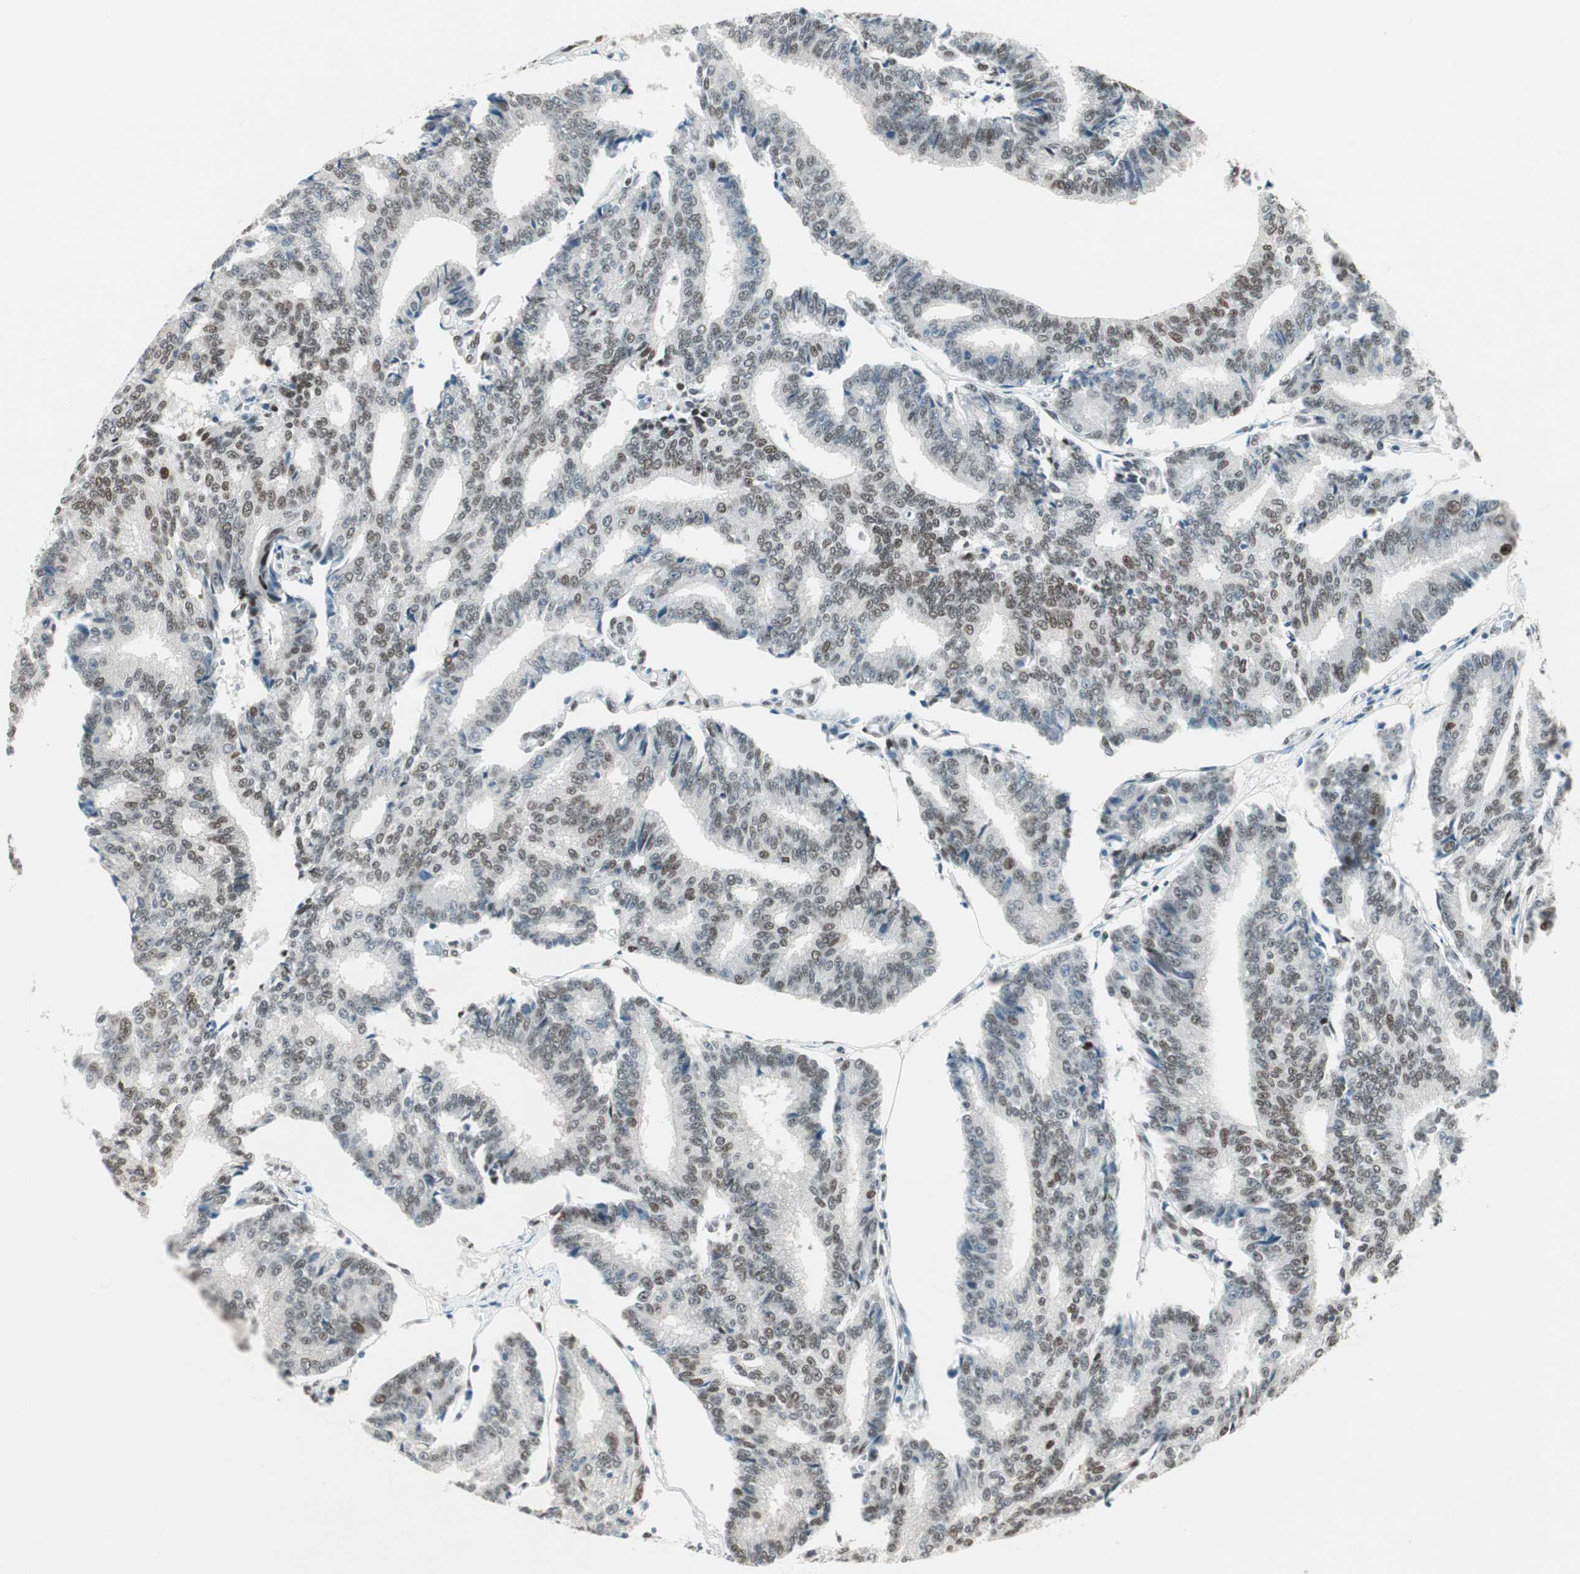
{"staining": {"intensity": "moderate", "quantity": "25%-75%", "location": "nuclear"}, "tissue": "prostate cancer", "cell_type": "Tumor cells", "image_type": "cancer", "snomed": [{"axis": "morphology", "description": "Adenocarcinoma, High grade"}, {"axis": "topography", "description": "Prostate"}], "caption": "Prostate cancer tissue reveals moderate nuclear staining in about 25%-75% of tumor cells, visualized by immunohistochemistry. (DAB (3,3'-diaminobenzidine) IHC with brightfield microscopy, high magnification).", "gene": "ZBTB17", "patient": {"sex": "male", "age": 55}}